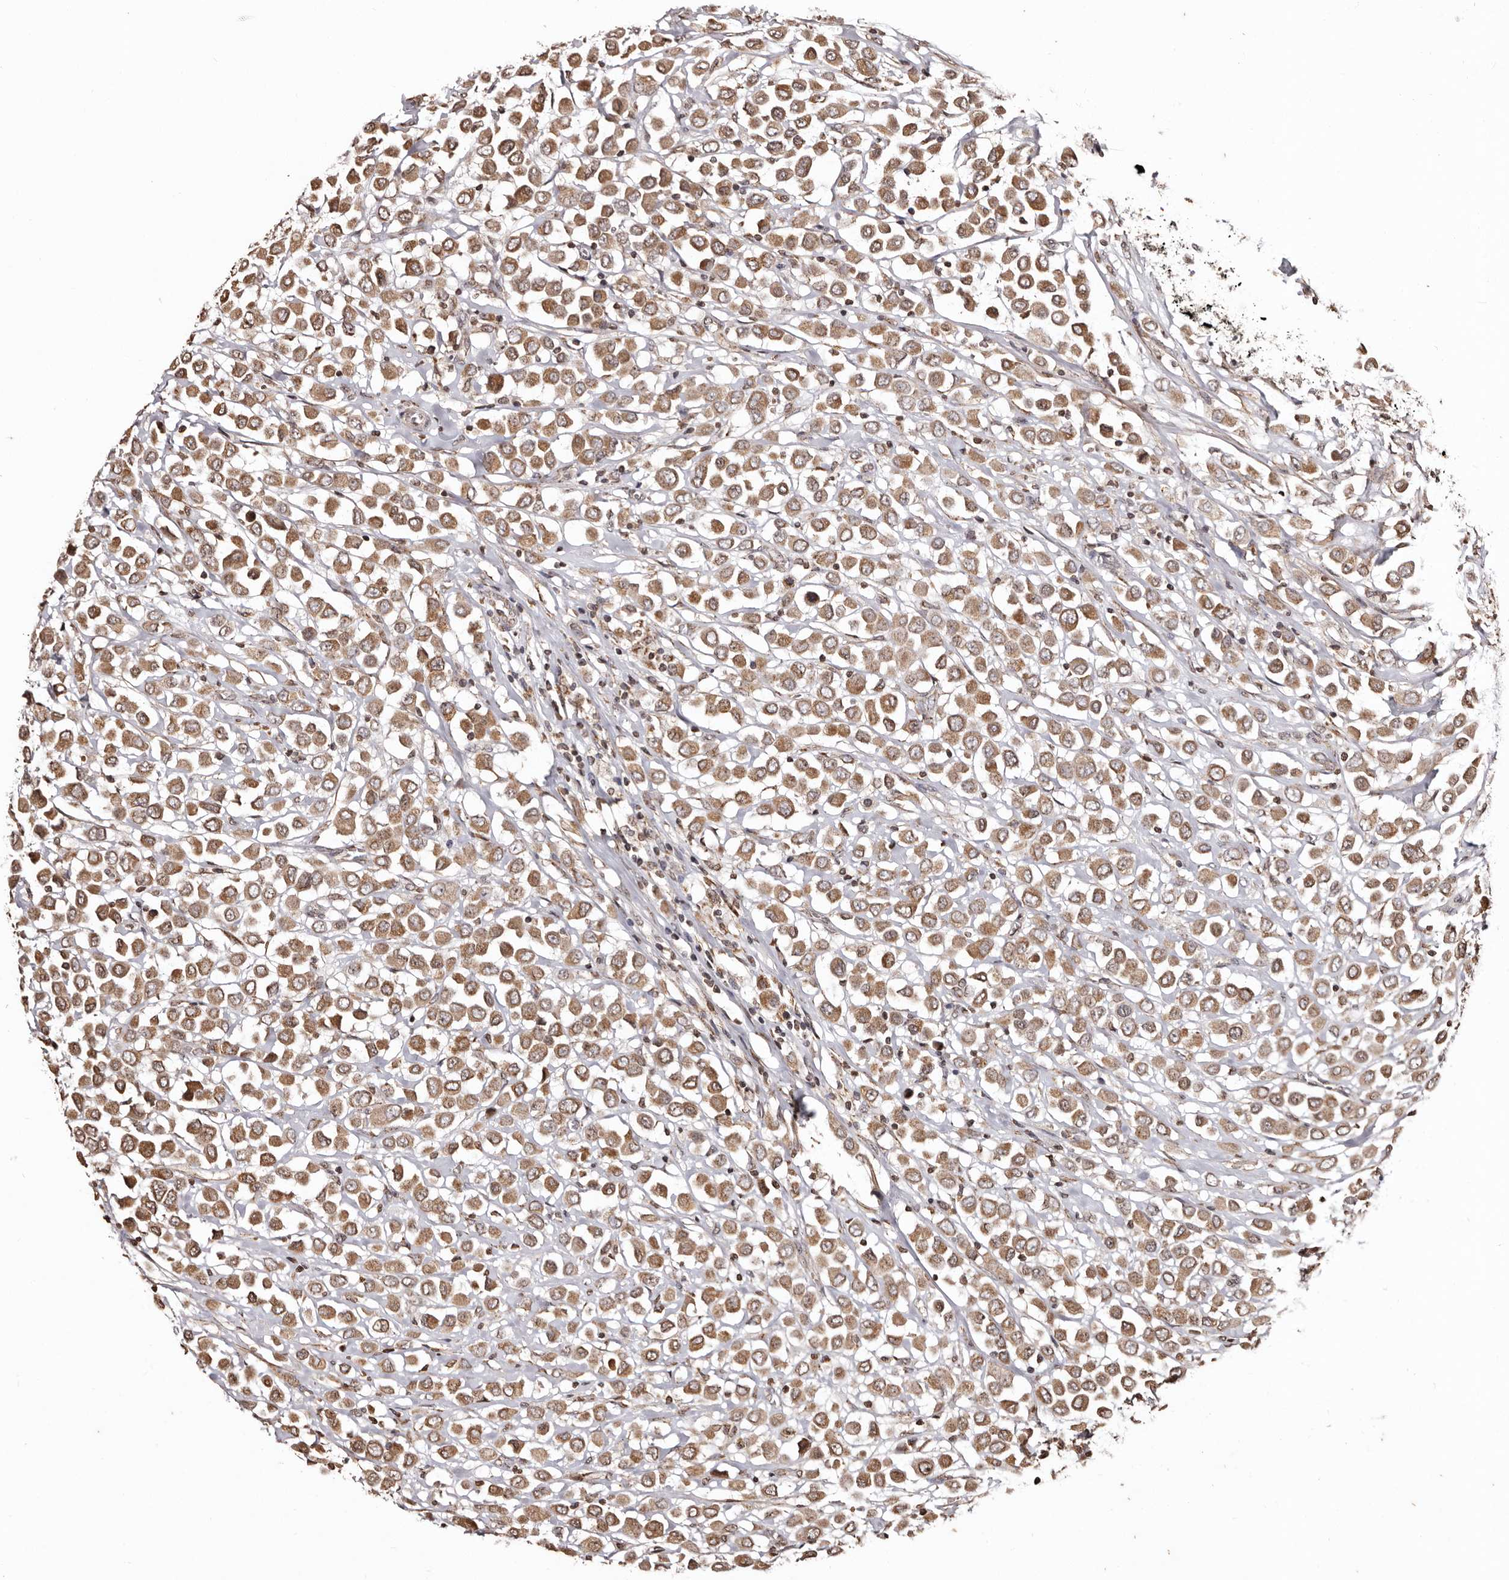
{"staining": {"intensity": "moderate", "quantity": ">75%", "location": "cytoplasmic/membranous"}, "tissue": "breast cancer", "cell_type": "Tumor cells", "image_type": "cancer", "snomed": [{"axis": "morphology", "description": "Duct carcinoma"}, {"axis": "topography", "description": "Breast"}], "caption": "A high-resolution micrograph shows IHC staining of breast infiltrating ductal carcinoma, which exhibits moderate cytoplasmic/membranous expression in about >75% of tumor cells.", "gene": "CCDC190", "patient": {"sex": "female", "age": 61}}